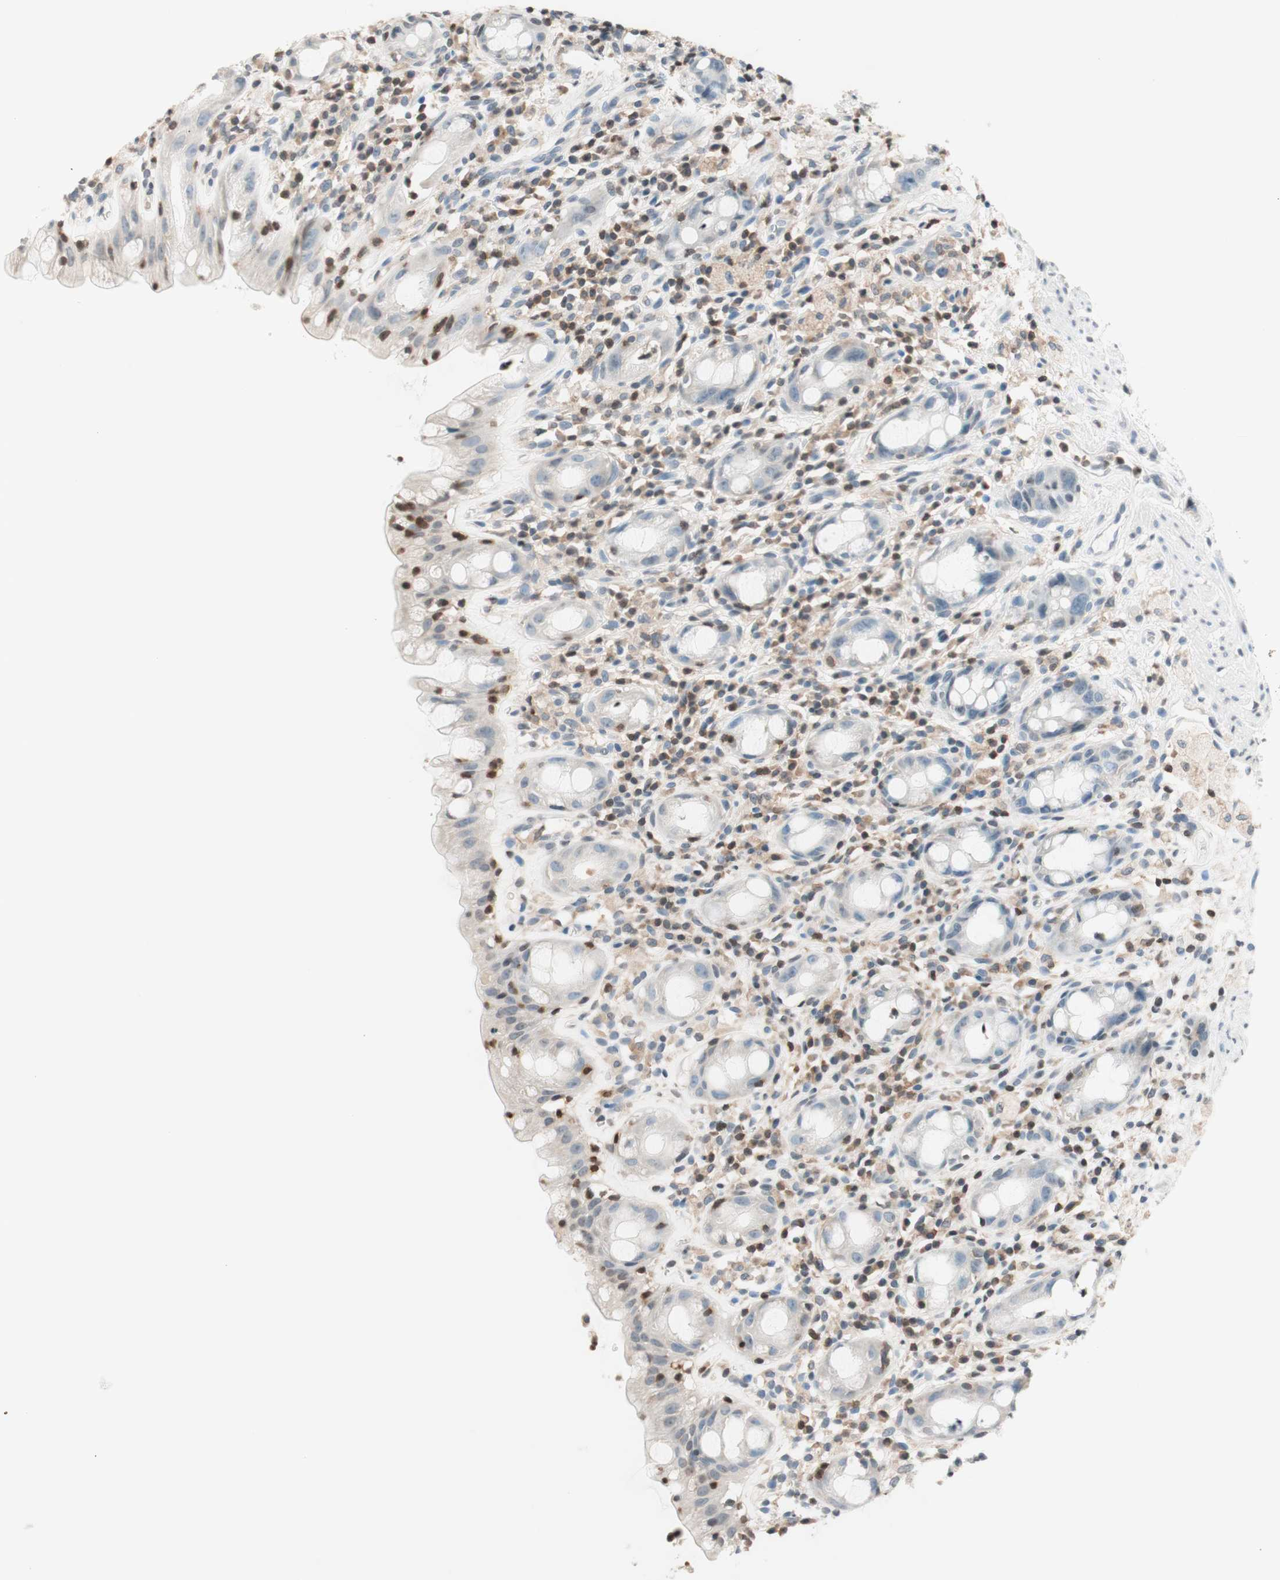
{"staining": {"intensity": "negative", "quantity": "none", "location": "none"}, "tissue": "rectum", "cell_type": "Glandular cells", "image_type": "normal", "snomed": [{"axis": "morphology", "description": "Normal tissue, NOS"}, {"axis": "topography", "description": "Rectum"}], "caption": "DAB immunohistochemical staining of unremarkable rectum displays no significant staining in glandular cells. The staining was performed using DAB to visualize the protein expression in brown, while the nuclei were stained in blue with hematoxylin (Magnification: 20x).", "gene": "WIPF1", "patient": {"sex": "male", "age": 44}}